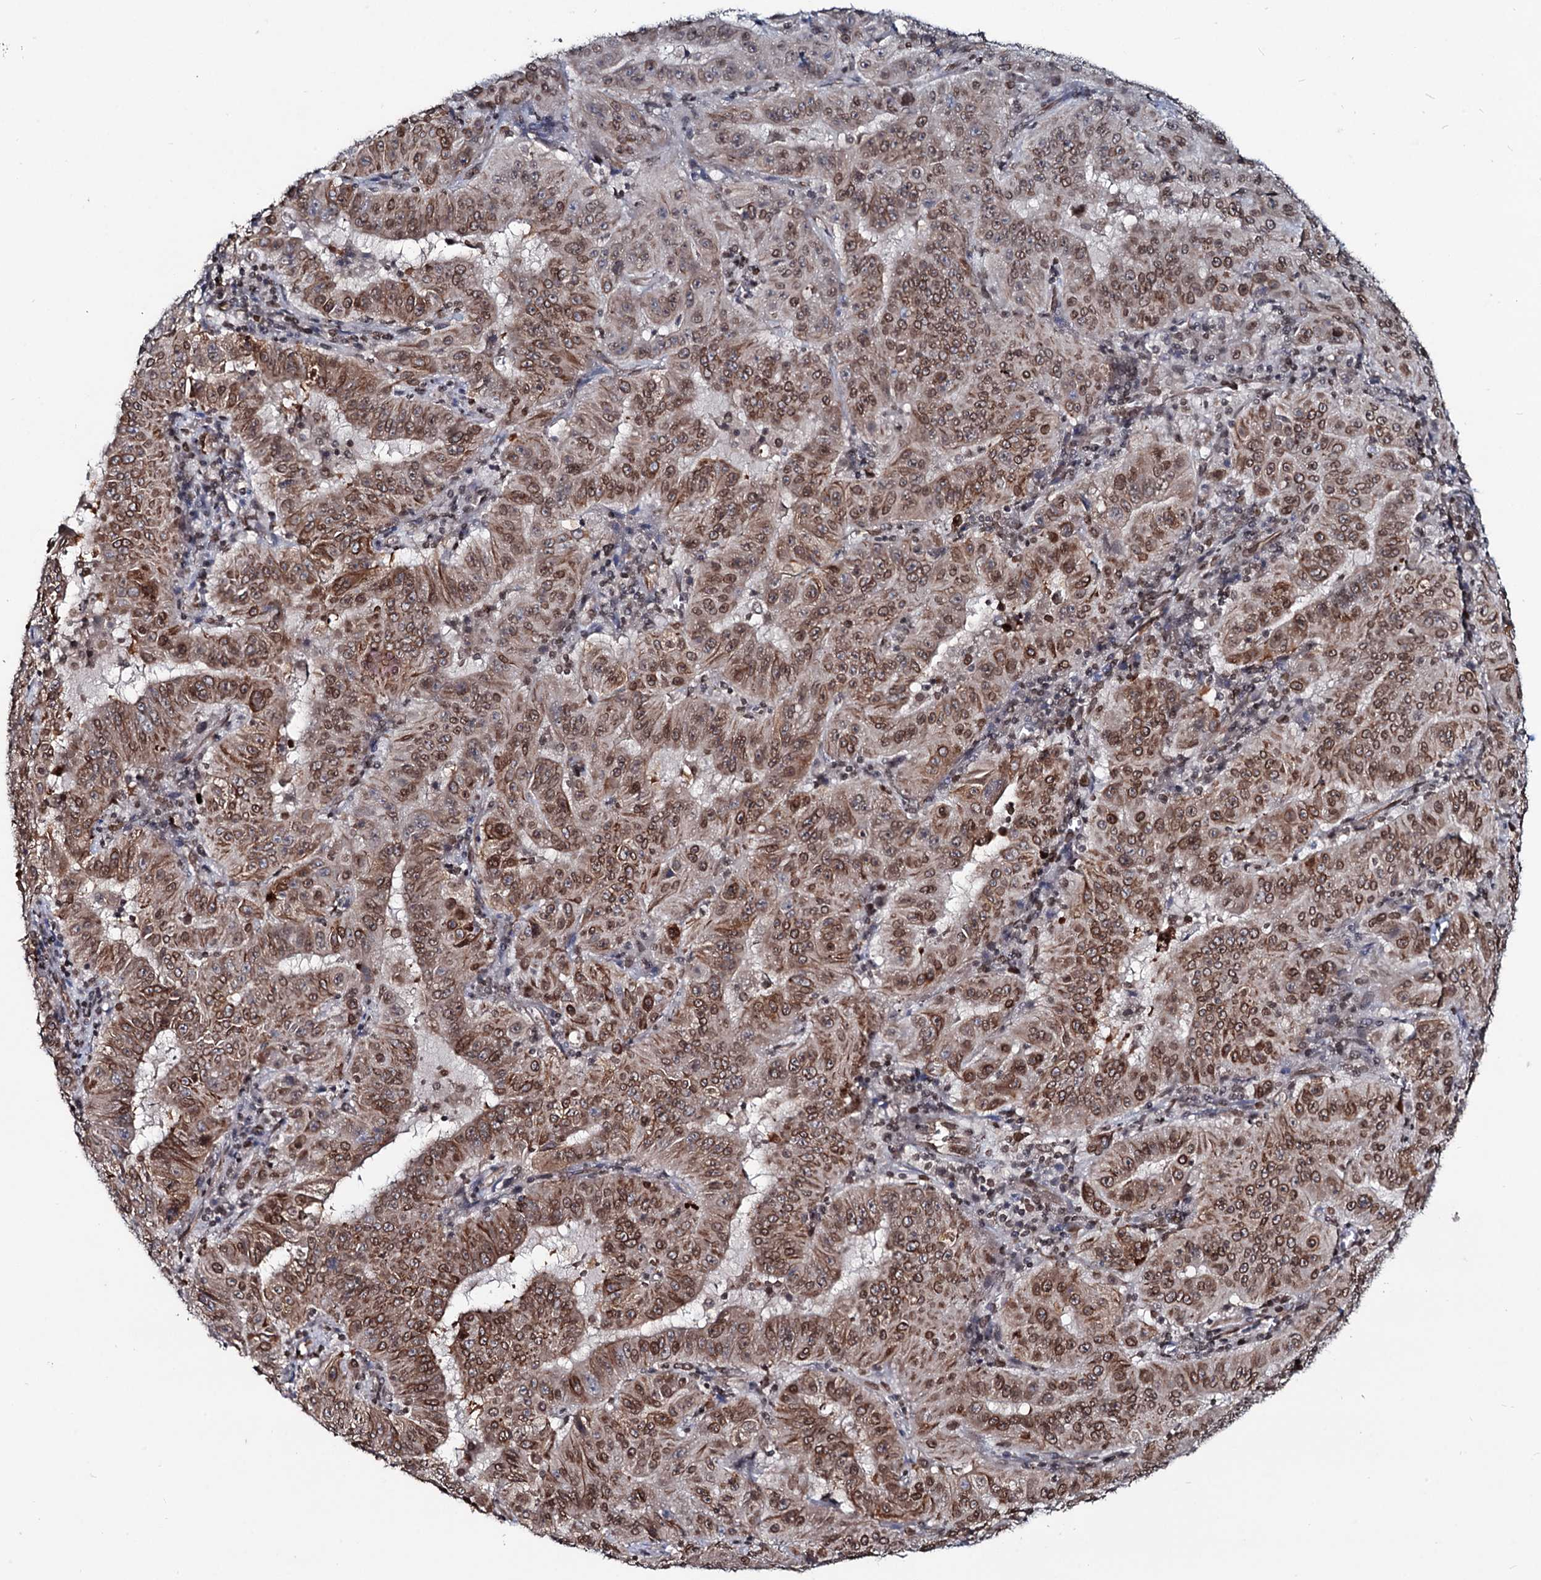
{"staining": {"intensity": "moderate", "quantity": ">75%", "location": "cytoplasmic/membranous,nuclear"}, "tissue": "pancreatic cancer", "cell_type": "Tumor cells", "image_type": "cancer", "snomed": [{"axis": "morphology", "description": "Adenocarcinoma, NOS"}, {"axis": "topography", "description": "Pancreas"}], "caption": "High-power microscopy captured an immunohistochemistry (IHC) photomicrograph of adenocarcinoma (pancreatic), revealing moderate cytoplasmic/membranous and nuclear staining in approximately >75% of tumor cells.", "gene": "RNF6", "patient": {"sex": "male", "age": 63}}